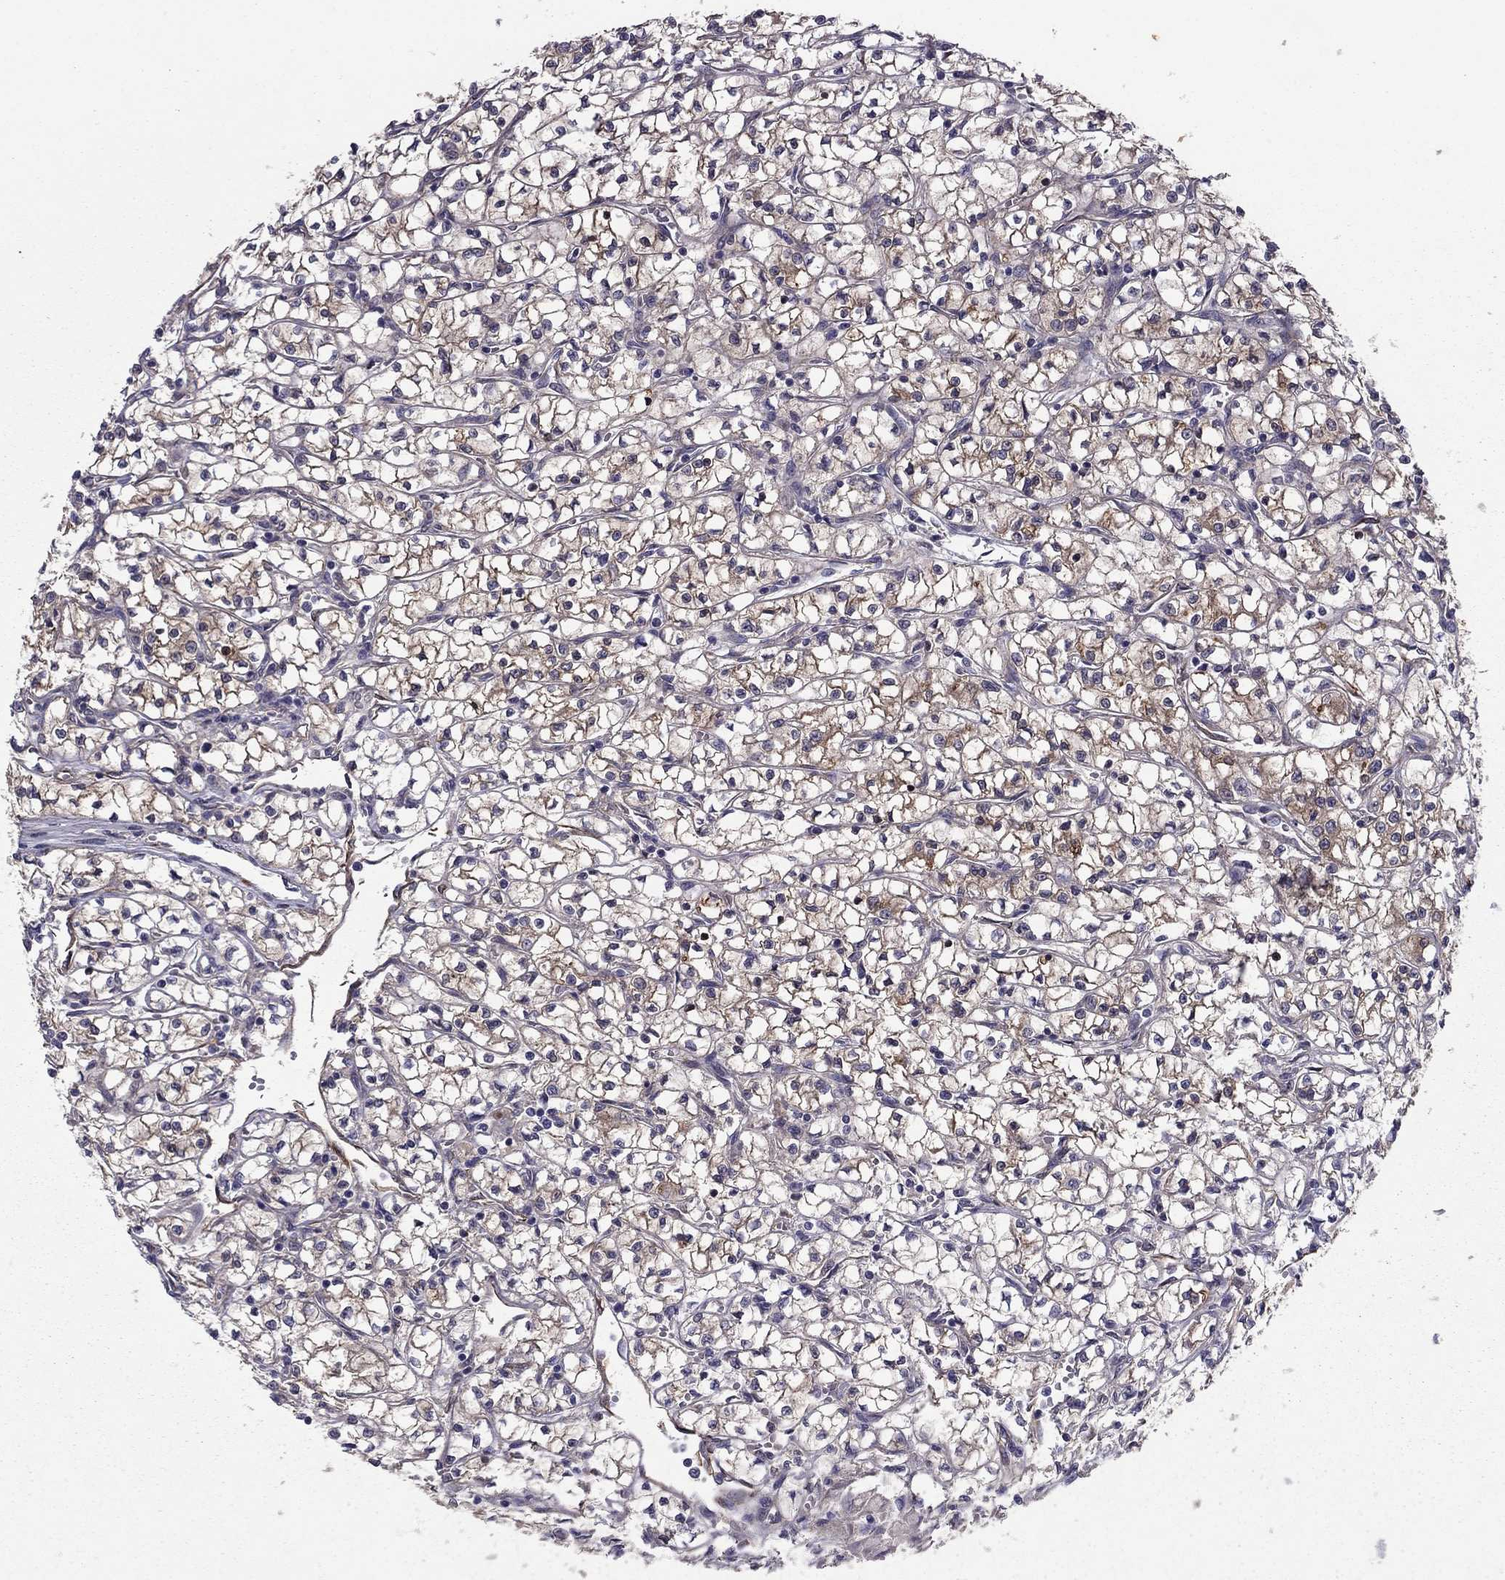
{"staining": {"intensity": "strong", "quantity": "25%-75%", "location": "cytoplasmic/membranous"}, "tissue": "renal cancer", "cell_type": "Tumor cells", "image_type": "cancer", "snomed": [{"axis": "morphology", "description": "Adenocarcinoma, NOS"}, {"axis": "topography", "description": "Kidney"}], "caption": "Tumor cells exhibit high levels of strong cytoplasmic/membranous positivity in about 25%-75% of cells in human adenocarcinoma (renal).", "gene": "SHMT1", "patient": {"sex": "female", "age": 64}}